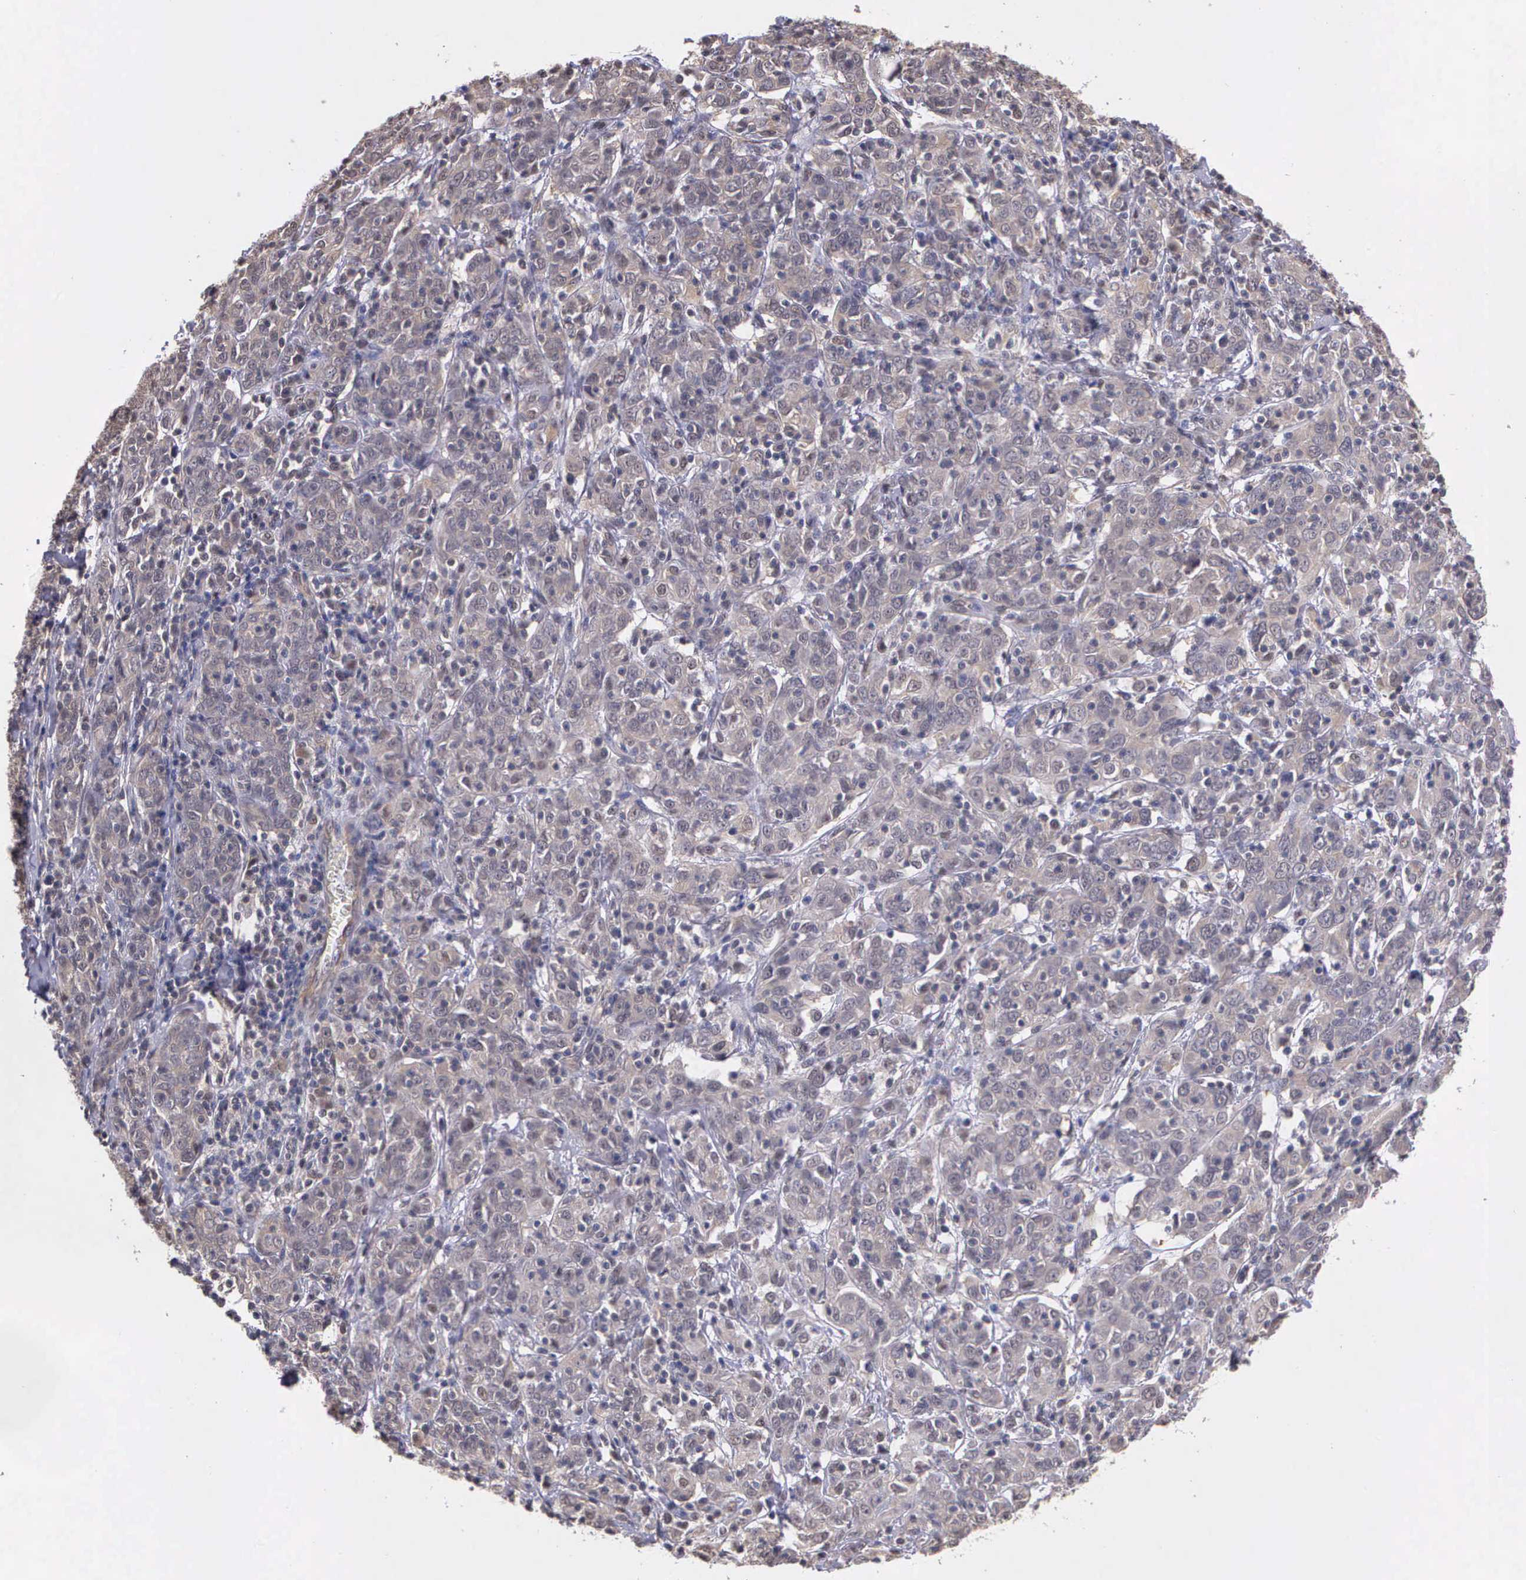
{"staining": {"intensity": "weak", "quantity": ">75%", "location": "cytoplasmic/membranous"}, "tissue": "cervical cancer", "cell_type": "Tumor cells", "image_type": "cancer", "snomed": [{"axis": "morphology", "description": "Normal tissue, NOS"}, {"axis": "morphology", "description": "Squamous cell carcinoma, NOS"}, {"axis": "topography", "description": "Cervix"}], "caption": "The micrograph demonstrates staining of cervical squamous cell carcinoma, revealing weak cytoplasmic/membranous protein positivity (brown color) within tumor cells.", "gene": "PSMC1", "patient": {"sex": "female", "age": 67}}